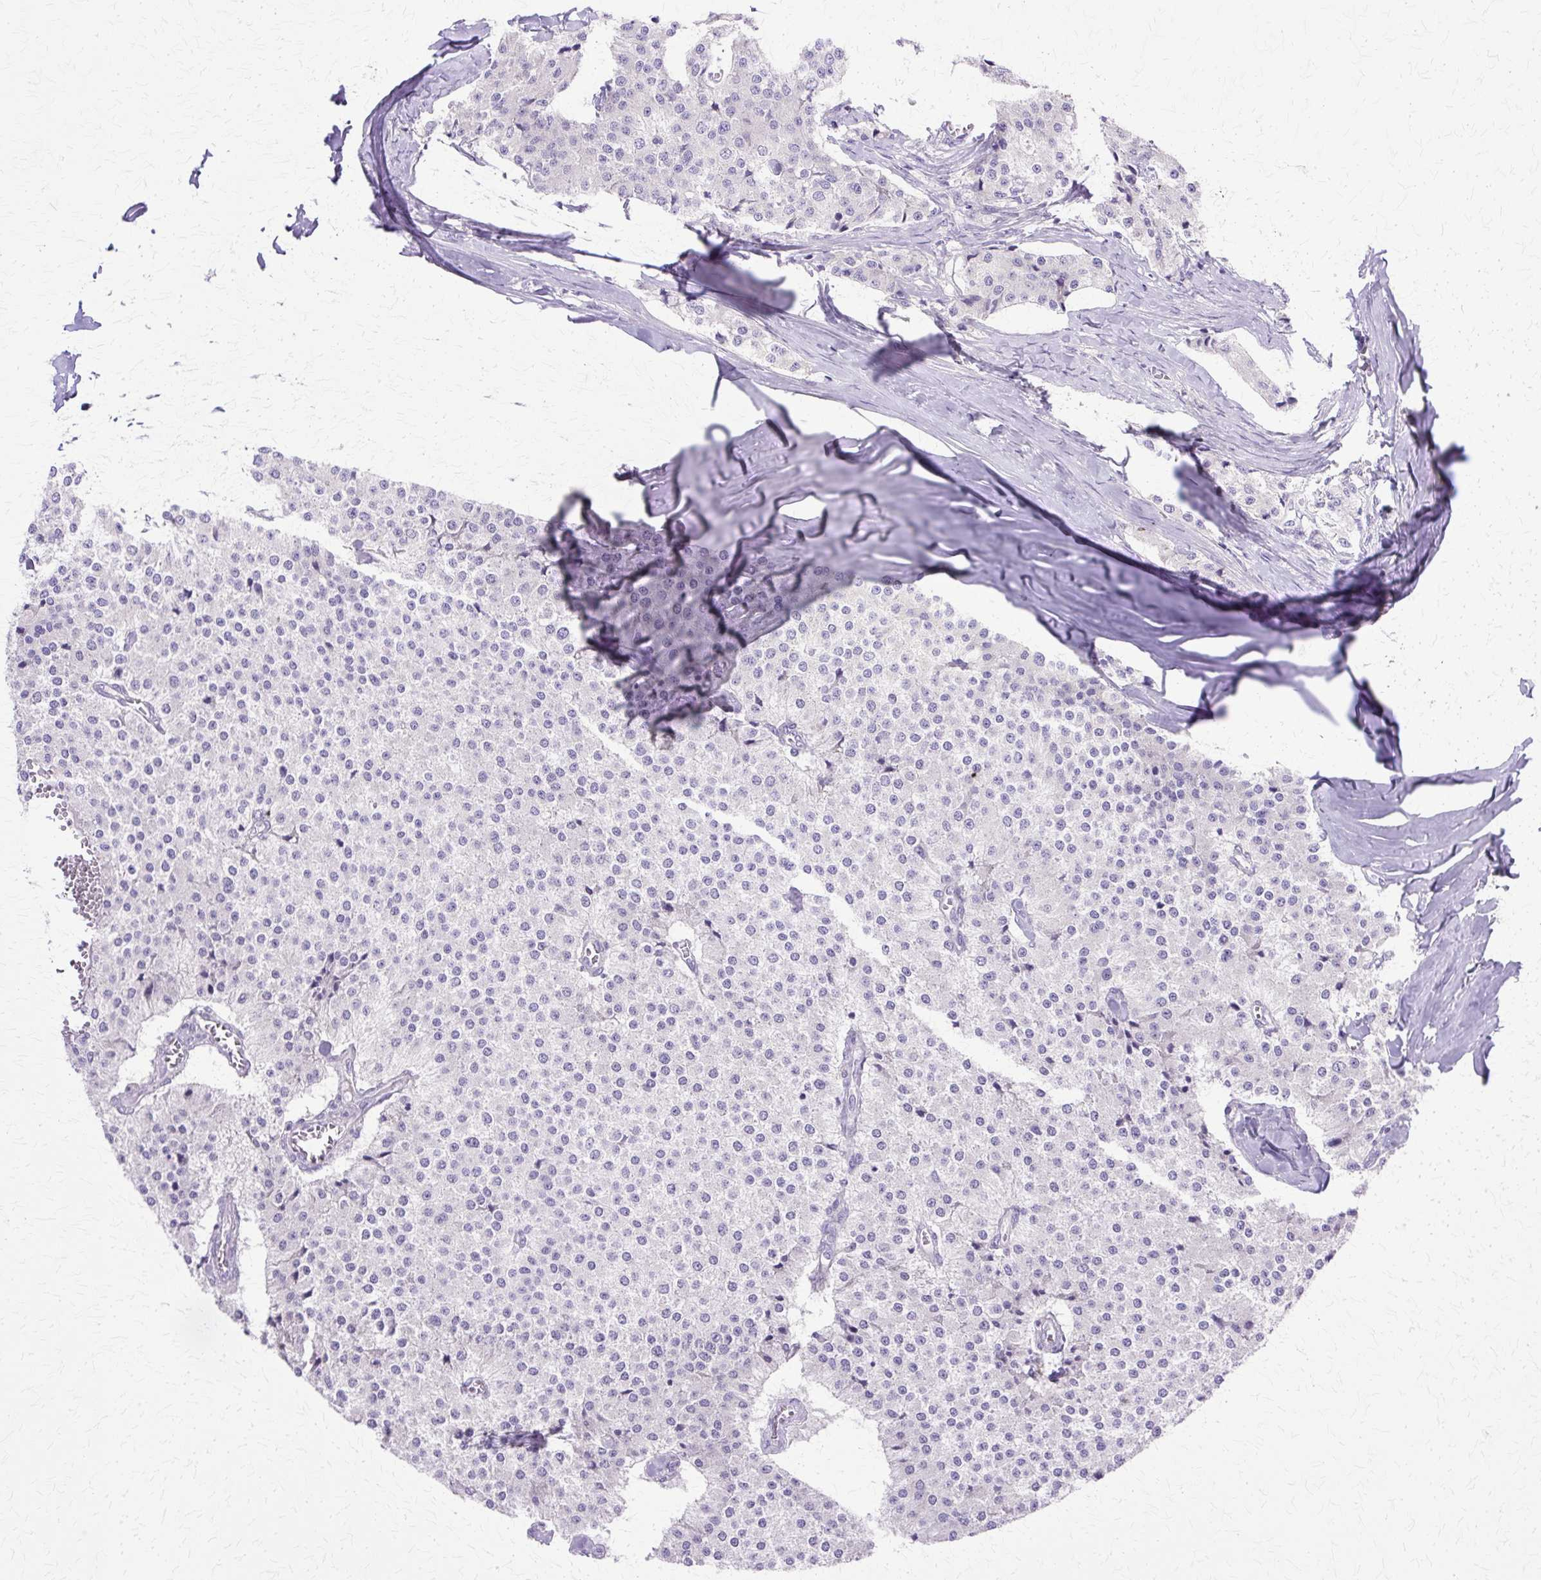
{"staining": {"intensity": "negative", "quantity": "none", "location": "none"}, "tissue": "carcinoid", "cell_type": "Tumor cells", "image_type": "cancer", "snomed": [{"axis": "morphology", "description": "Carcinoid, malignant, NOS"}, {"axis": "topography", "description": "Colon"}], "caption": "The image shows no significant staining in tumor cells of carcinoid (malignant). (DAB (3,3'-diaminobenzidine) immunohistochemistry, high magnification).", "gene": "TBC1D3G", "patient": {"sex": "female", "age": 52}}